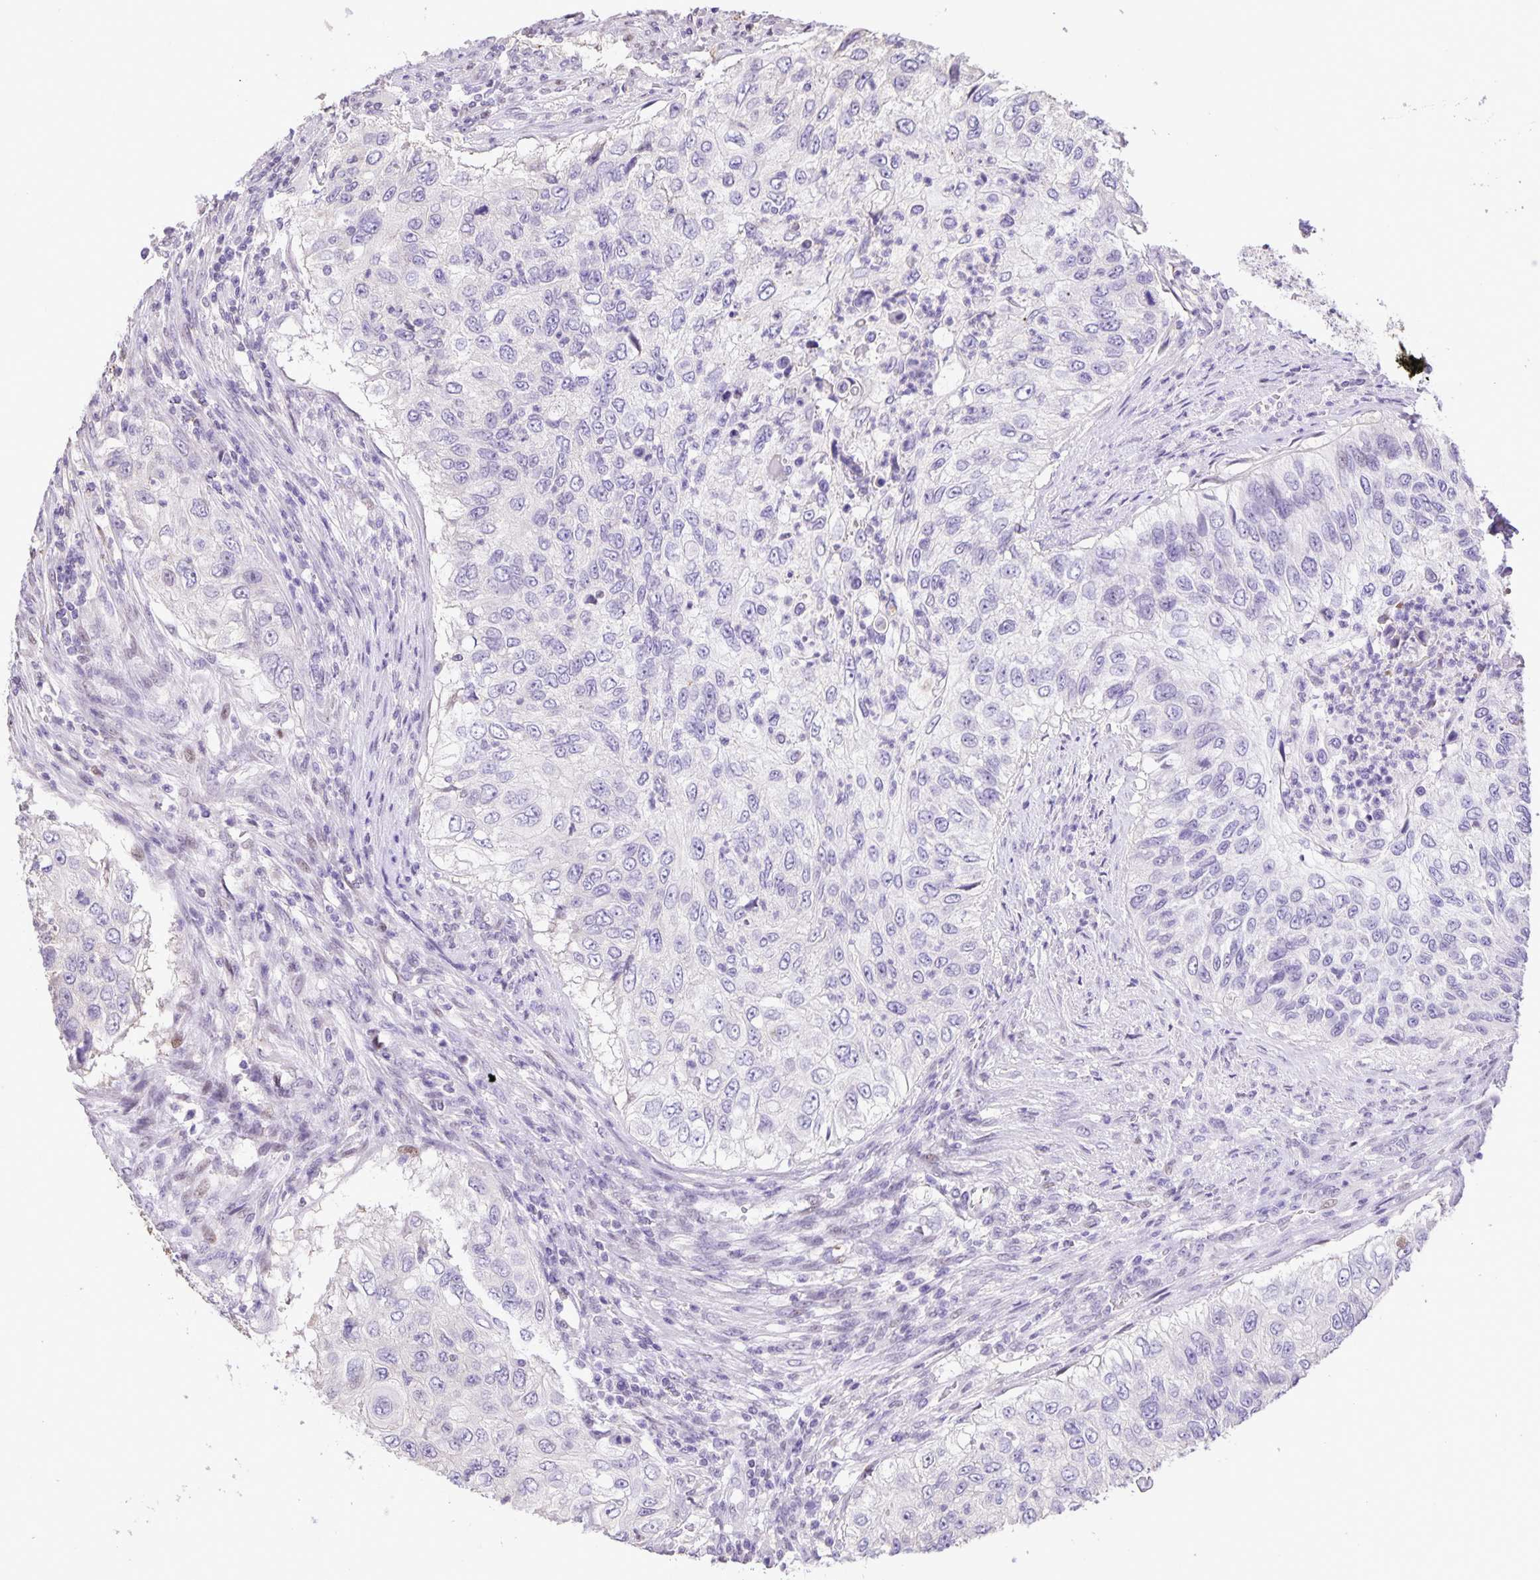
{"staining": {"intensity": "negative", "quantity": "none", "location": "none"}, "tissue": "urothelial cancer", "cell_type": "Tumor cells", "image_type": "cancer", "snomed": [{"axis": "morphology", "description": "Urothelial carcinoma, High grade"}, {"axis": "topography", "description": "Urinary bladder"}], "caption": "DAB (3,3'-diaminobenzidine) immunohistochemical staining of urothelial carcinoma (high-grade) displays no significant staining in tumor cells. The staining is performed using DAB brown chromogen with nuclei counter-stained in using hematoxylin.", "gene": "ONECUT2", "patient": {"sex": "female", "age": 60}}